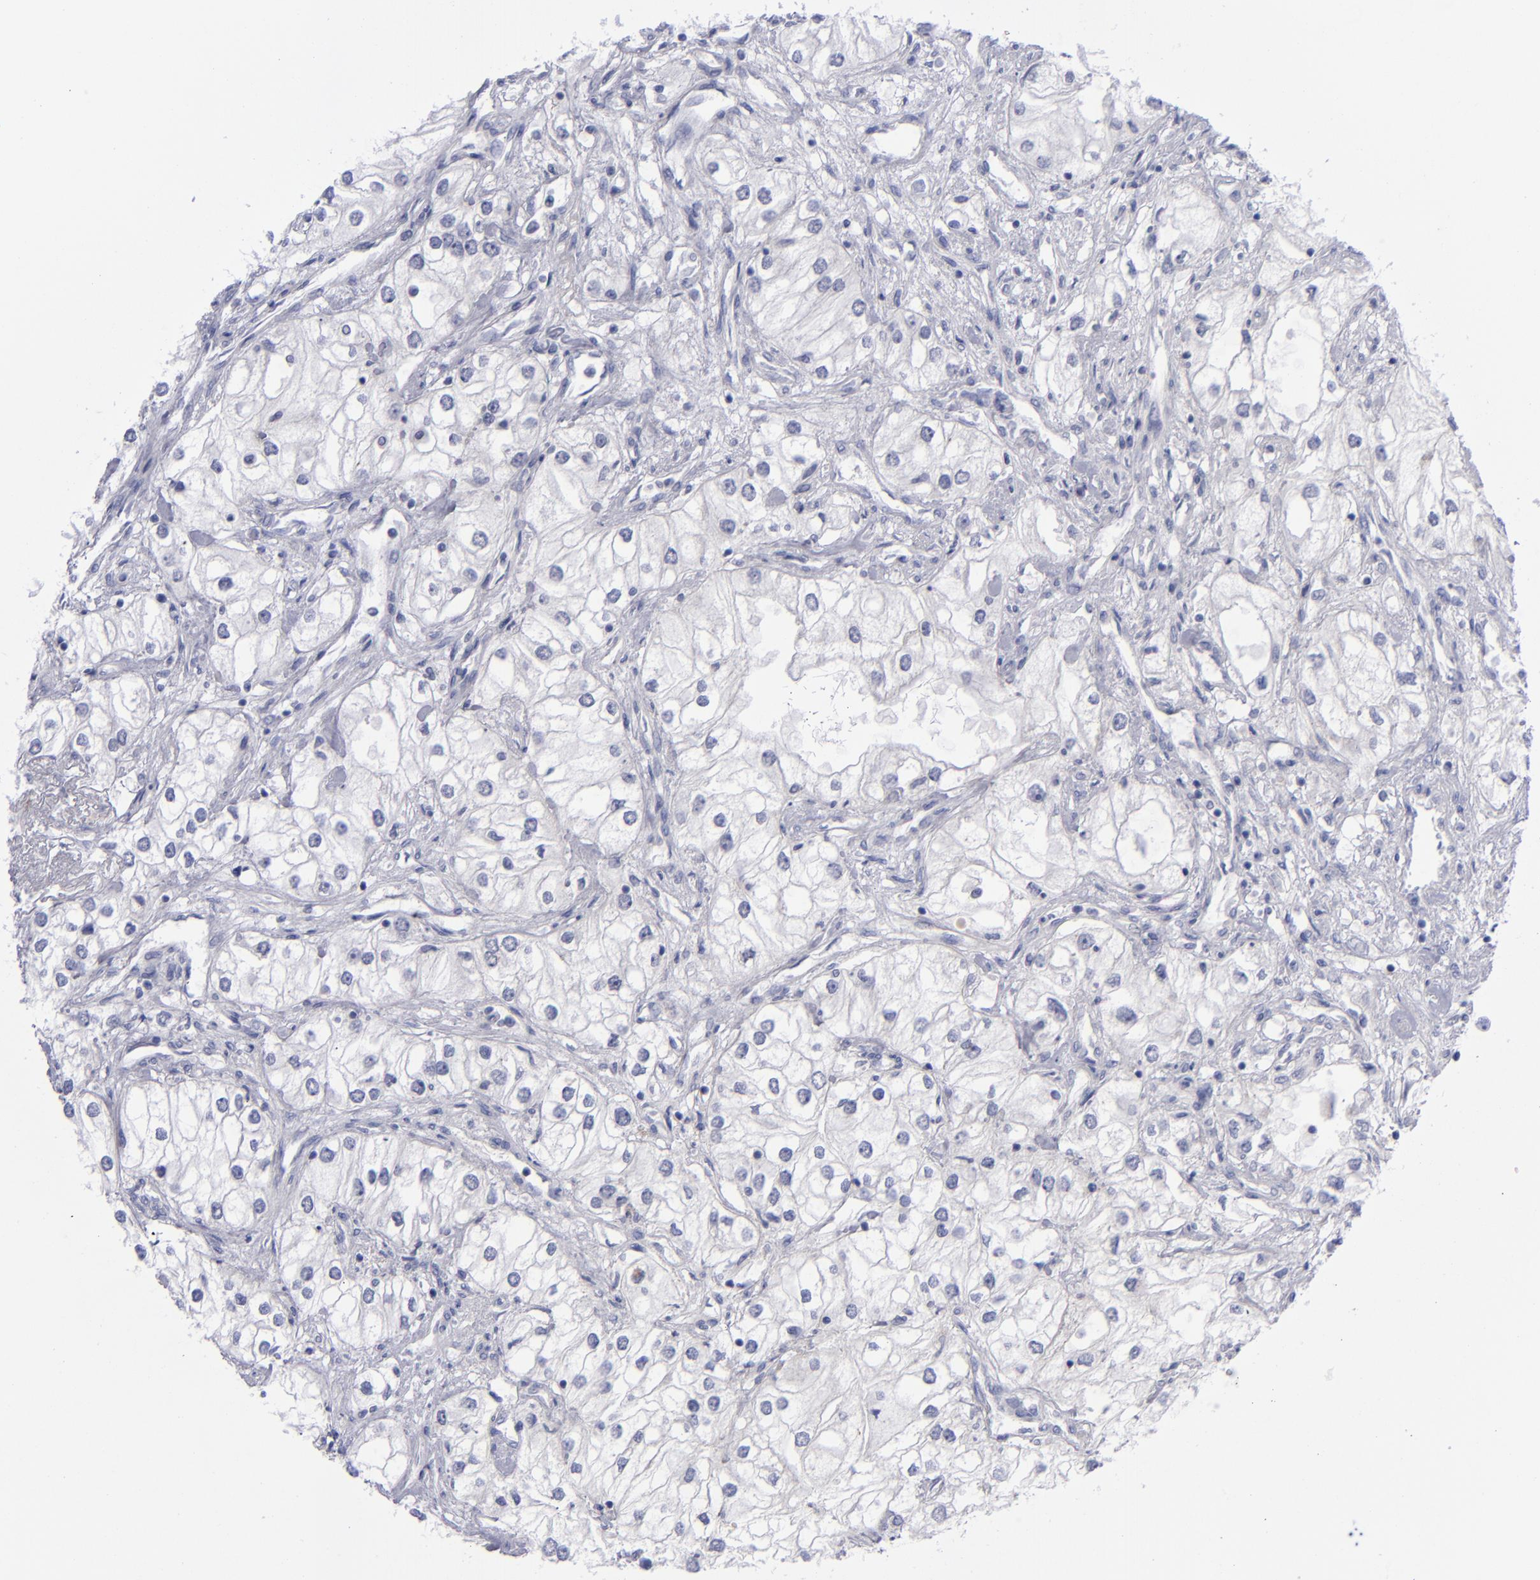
{"staining": {"intensity": "negative", "quantity": "none", "location": "none"}, "tissue": "renal cancer", "cell_type": "Tumor cells", "image_type": "cancer", "snomed": [{"axis": "morphology", "description": "Adenocarcinoma, NOS"}, {"axis": "topography", "description": "Kidney"}], "caption": "Protein analysis of adenocarcinoma (renal) displays no significant staining in tumor cells. (Stains: DAB (3,3'-diaminobenzidine) immunohistochemistry (IHC) with hematoxylin counter stain, Microscopy: brightfield microscopy at high magnification).", "gene": "AURKA", "patient": {"sex": "male", "age": 57}}